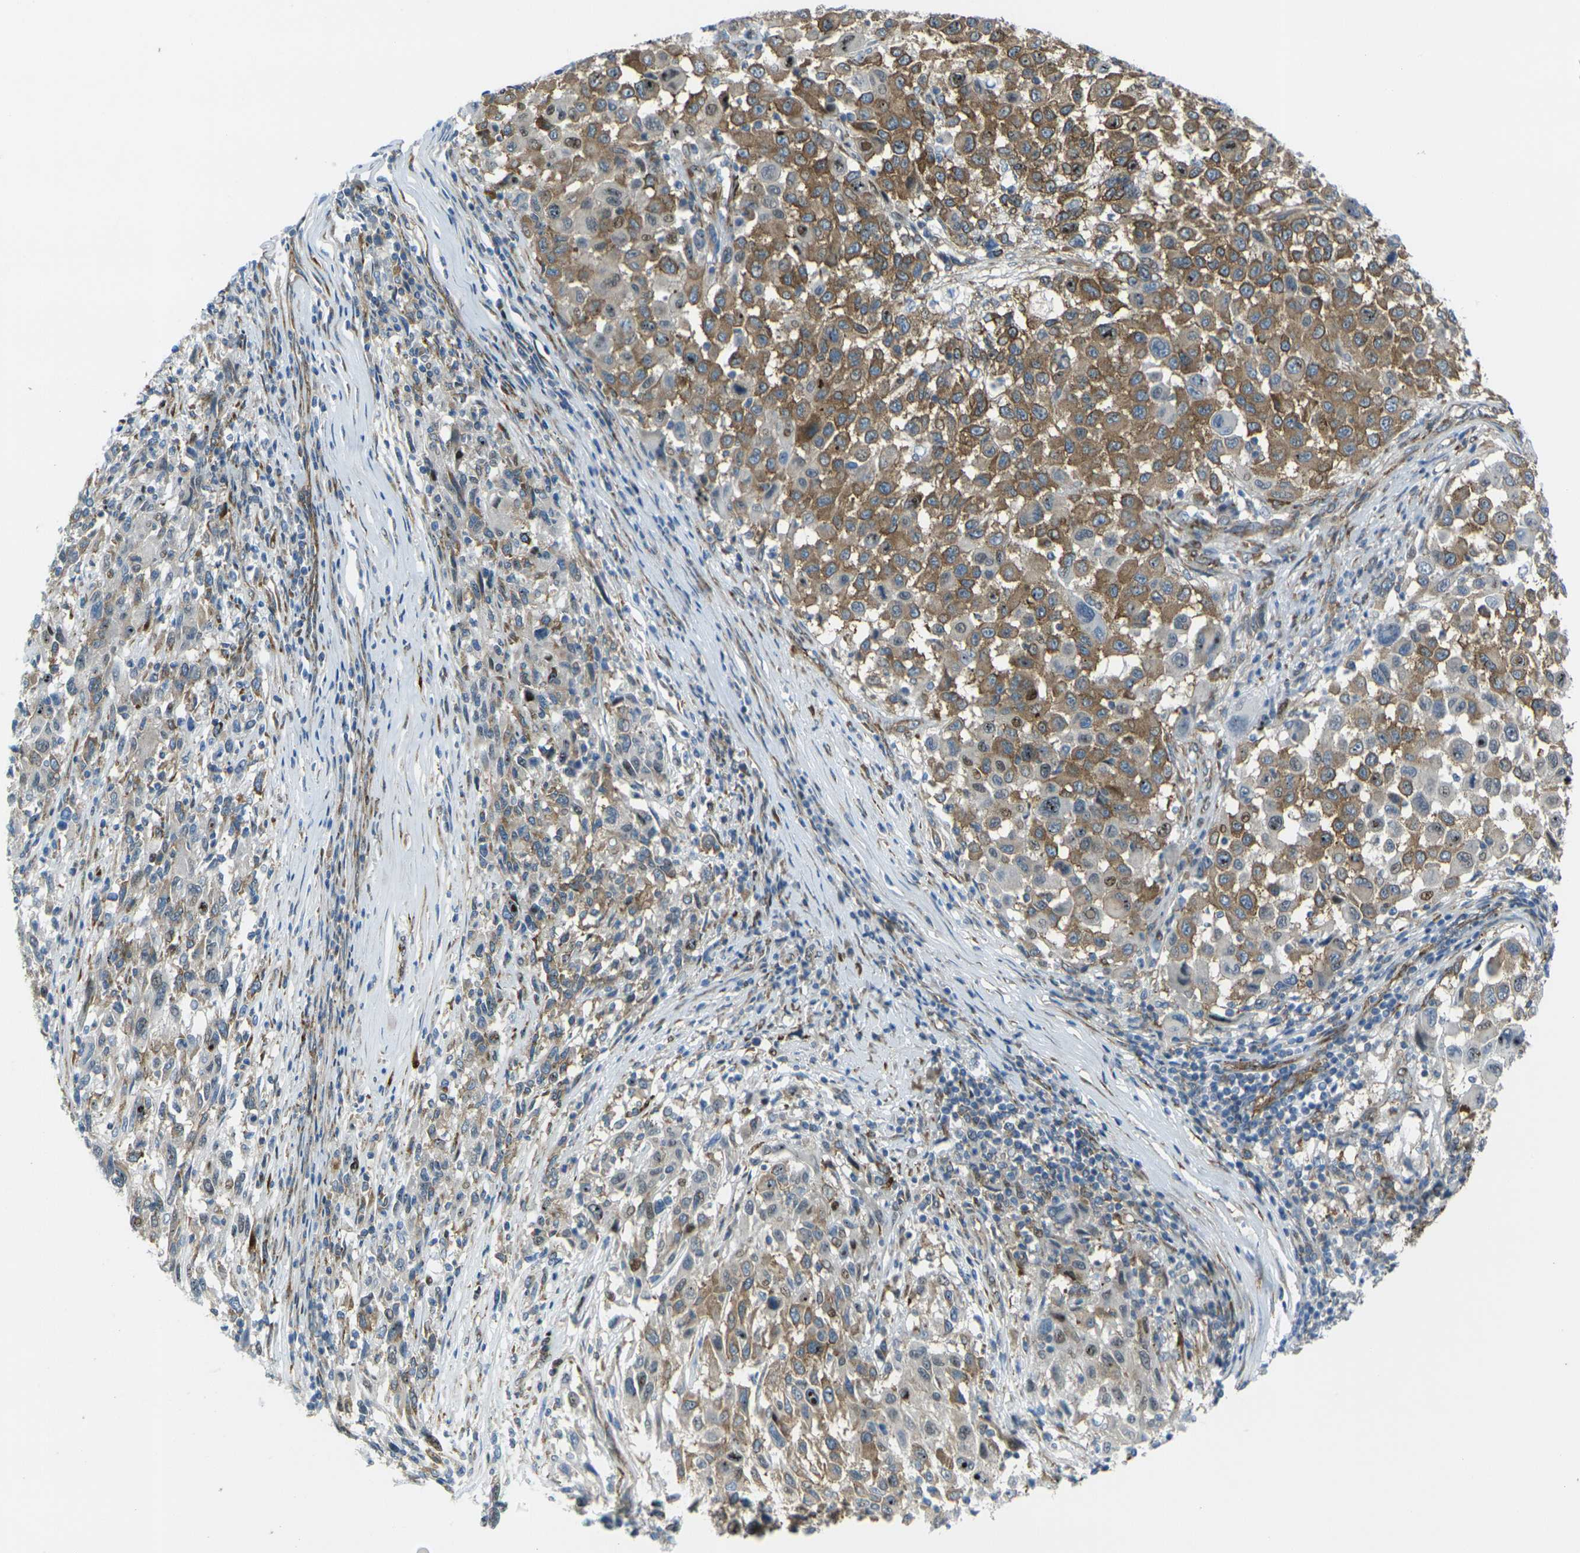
{"staining": {"intensity": "moderate", "quantity": "25%-75%", "location": "cytoplasmic/membranous"}, "tissue": "melanoma", "cell_type": "Tumor cells", "image_type": "cancer", "snomed": [{"axis": "morphology", "description": "Malignant melanoma, Metastatic site"}, {"axis": "topography", "description": "Lymph node"}], "caption": "A photomicrograph showing moderate cytoplasmic/membranous staining in approximately 25%-75% of tumor cells in malignant melanoma (metastatic site), as visualized by brown immunohistochemical staining.", "gene": "CELSR2", "patient": {"sex": "male", "age": 61}}